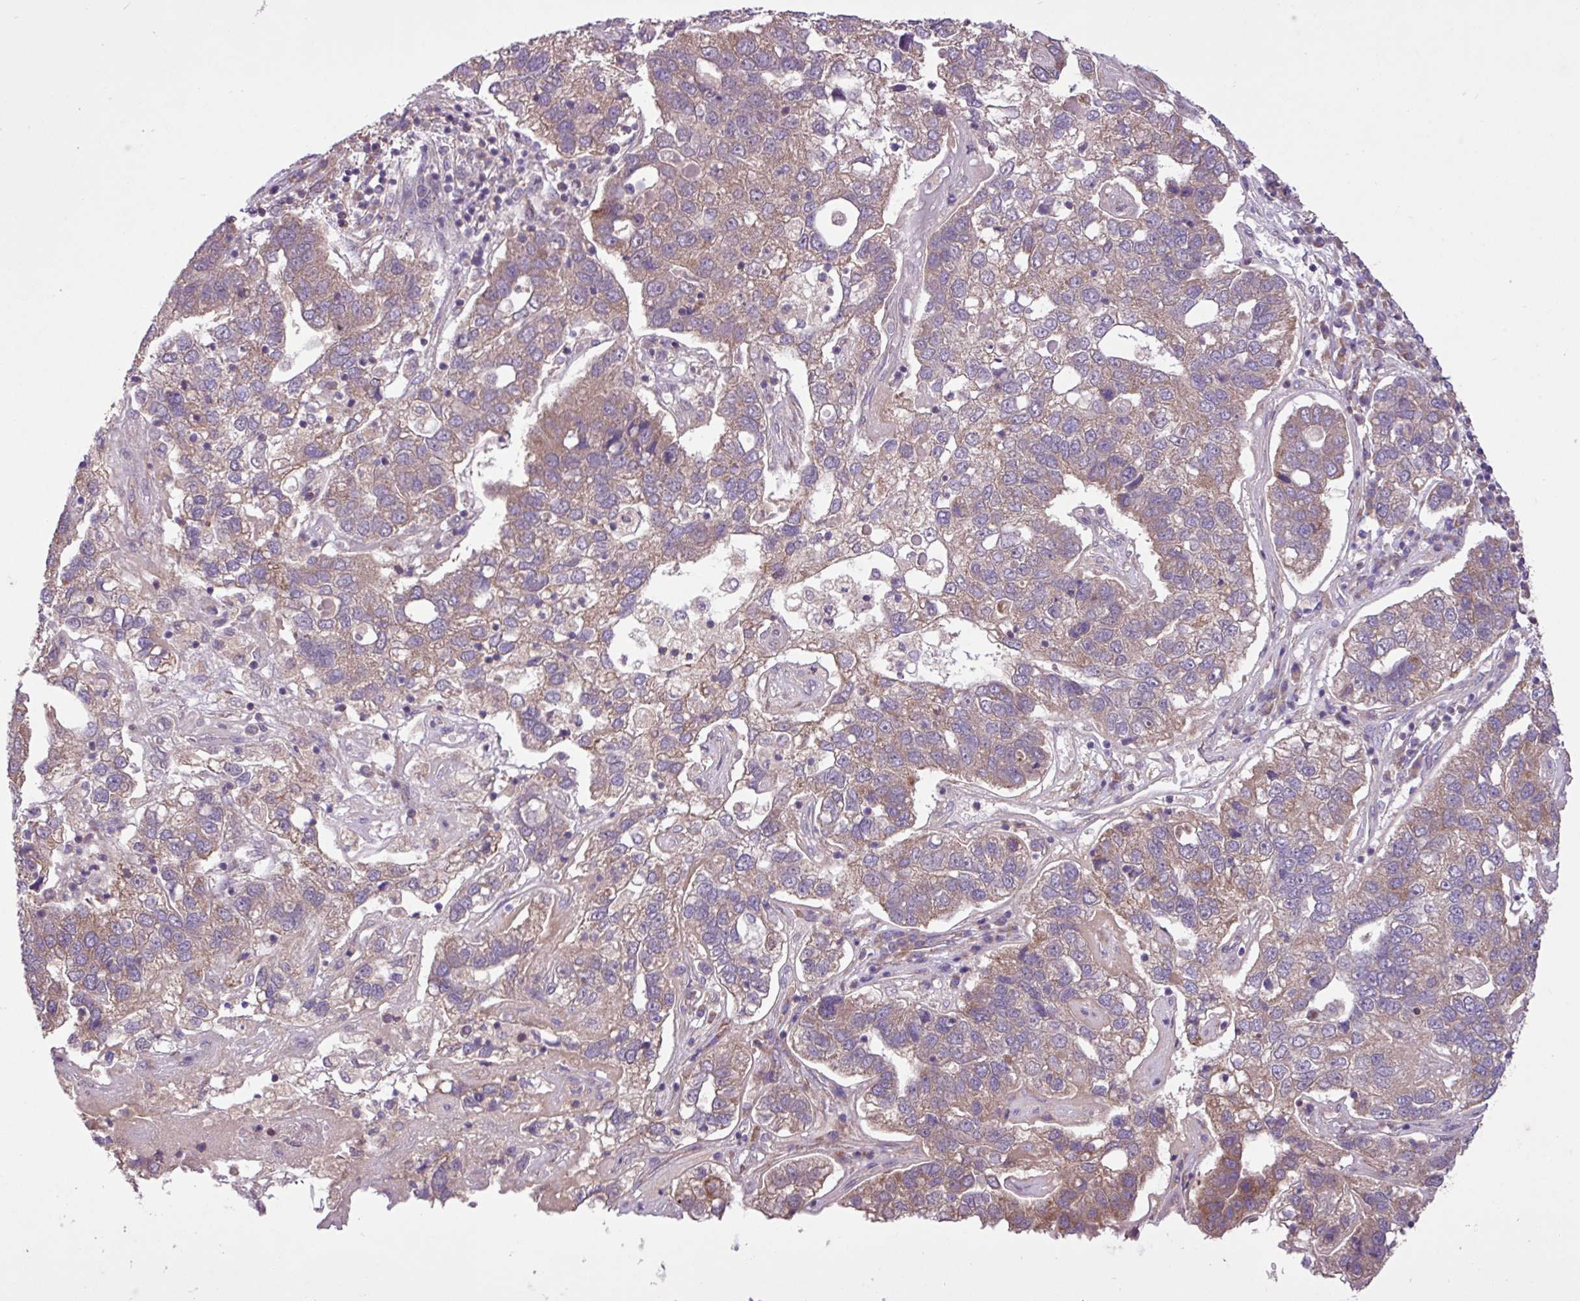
{"staining": {"intensity": "weak", "quantity": ">75%", "location": "cytoplasmic/membranous"}, "tissue": "pancreatic cancer", "cell_type": "Tumor cells", "image_type": "cancer", "snomed": [{"axis": "morphology", "description": "Adenocarcinoma, NOS"}, {"axis": "topography", "description": "Pancreas"}], "caption": "The image shows immunohistochemical staining of pancreatic adenocarcinoma. There is weak cytoplasmic/membranous staining is appreciated in approximately >75% of tumor cells. The staining is performed using DAB brown chromogen to label protein expression. The nuclei are counter-stained blue using hematoxylin.", "gene": "TIMM10B", "patient": {"sex": "female", "age": 61}}